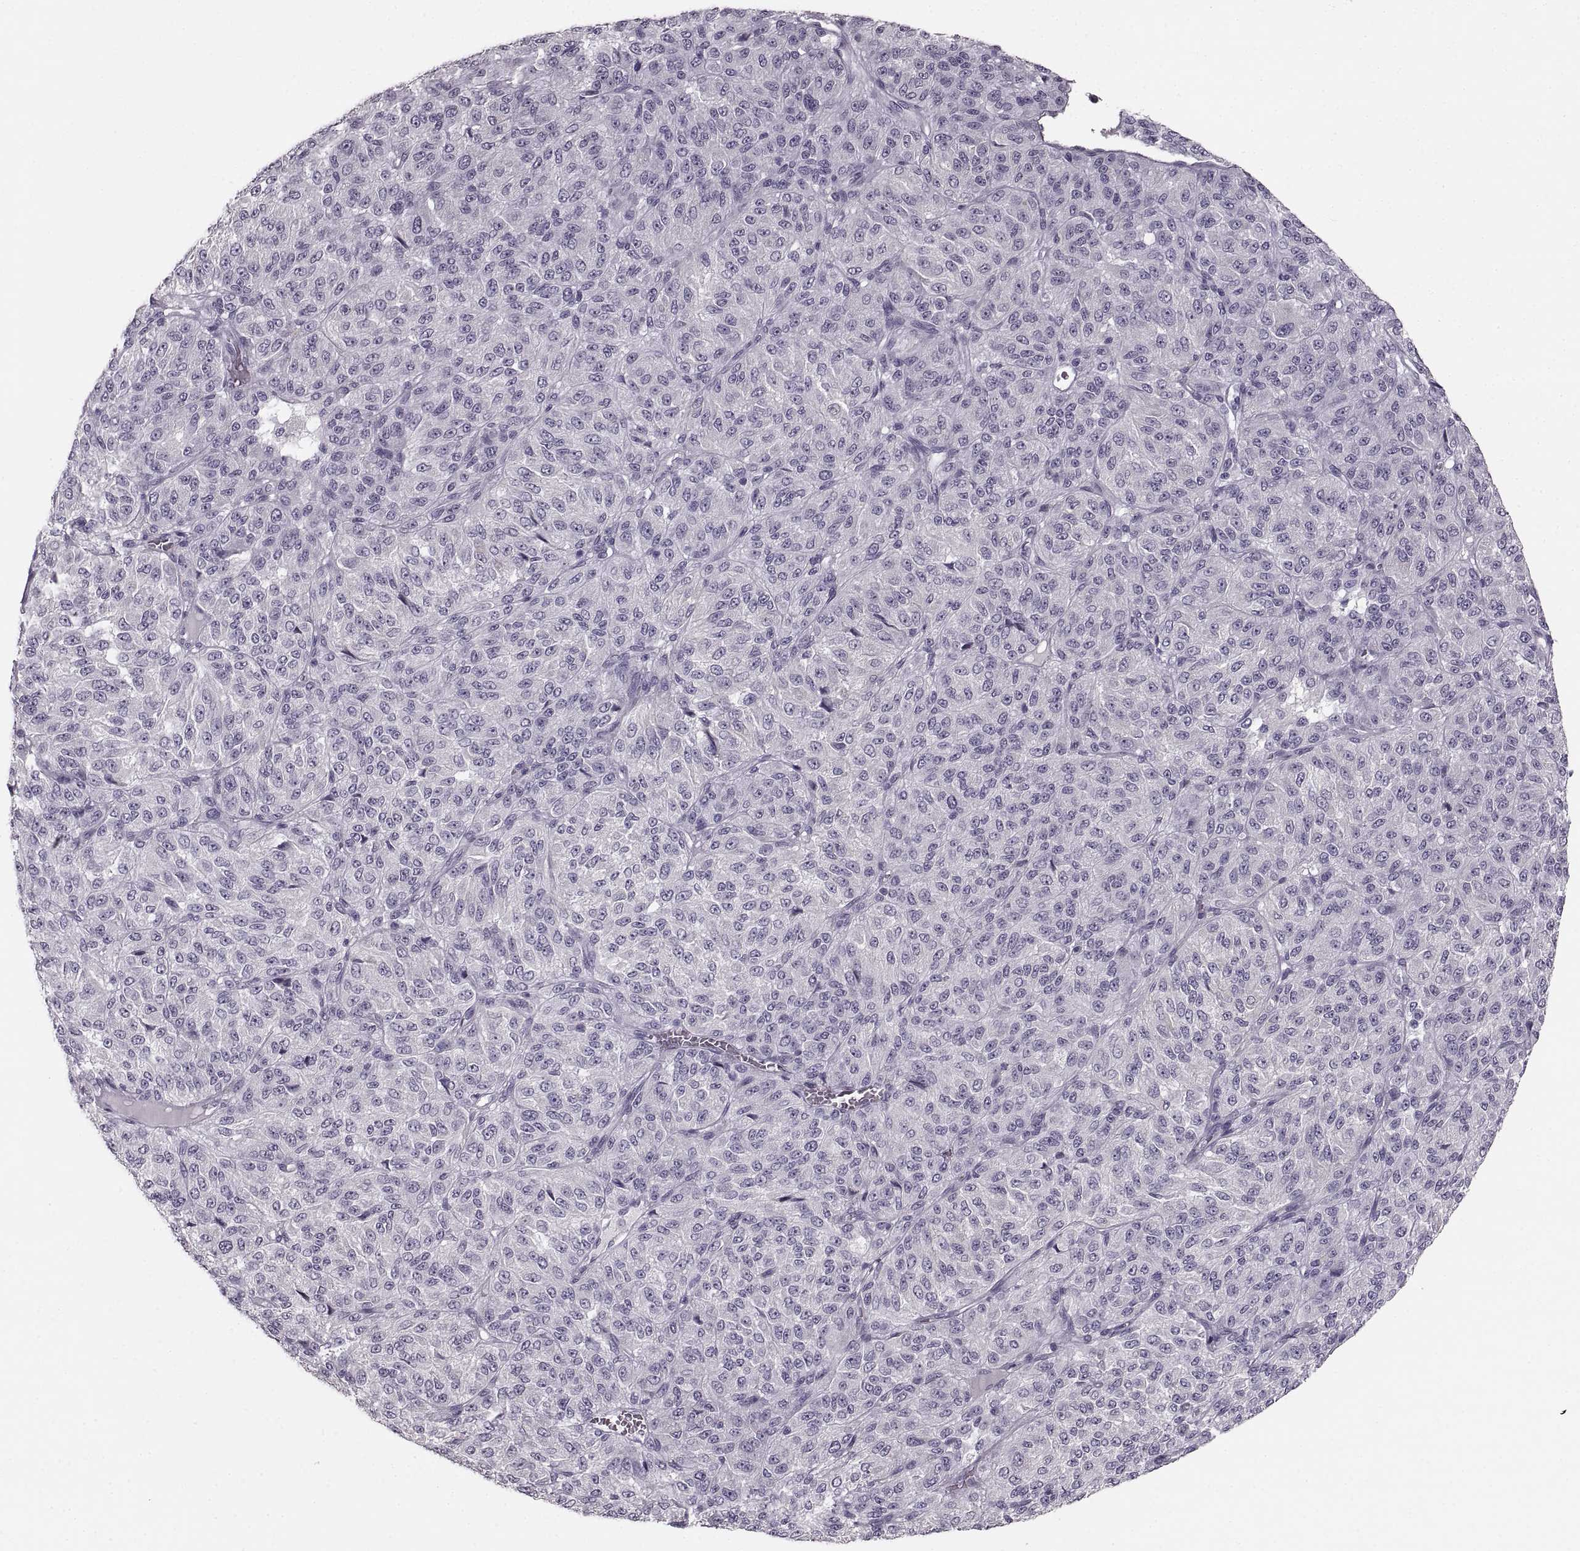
{"staining": {"intensity": "negative", "quantity": "none", "location": "none"}, "tissue": "melanoma", "cell_type": "Tumor cells", "image_type": "cancer", "snomed": [{"axis": "morphology", "description": "Malignant melanoma, Metastatic site"}, {"axis": "topography", "description": "Brain"}], "caption": "Histopathology image shows no significant protein positivity in tumor cells of malignant melanoma (metastatic site).", "gene": "CNTN1", "patient": {"sex": "female", "age": 56}}